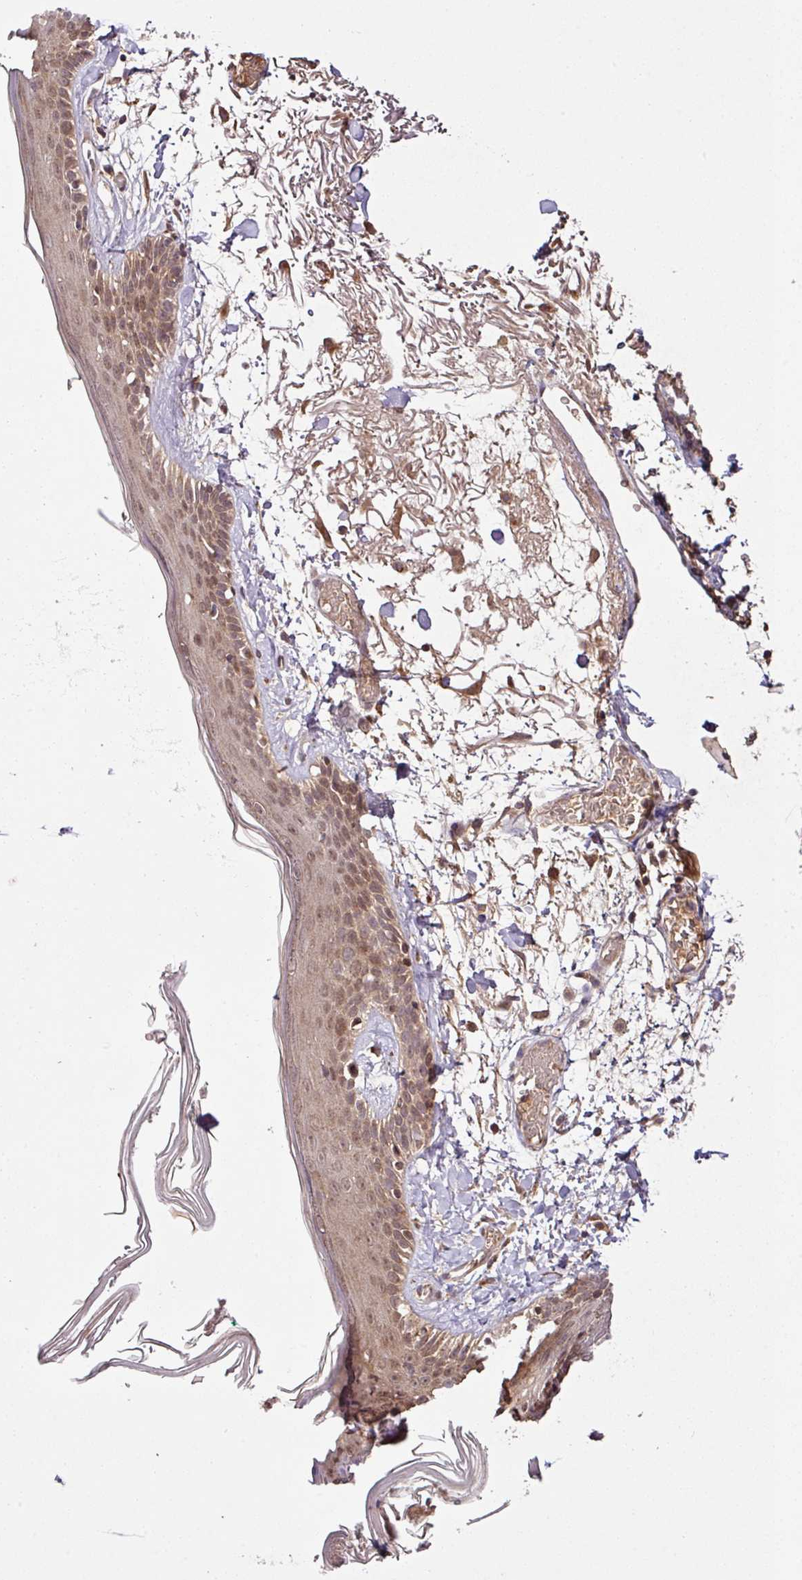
{"staining": {"intensity": "moderate", "quantity": ">75%", "location": "cytoplasmic/membranous,nuclear"}, "tissue": "skin", "cell_type": "Fibroblasts", "image_type": "normal", "snomed": [{"axis": "morphology", "description": "Normal tissue, NOS"}, {"axis": "topography", "description": "Skin"}], "caption": "About >75% of fibroblasts in benign human skin display moderate cytoplasmic/membranous,nuclear protein positivity as visualized by brown immunohistochemical staining.", "gene": "FAIM", "patient": {"sex": "male", "age": 79}}